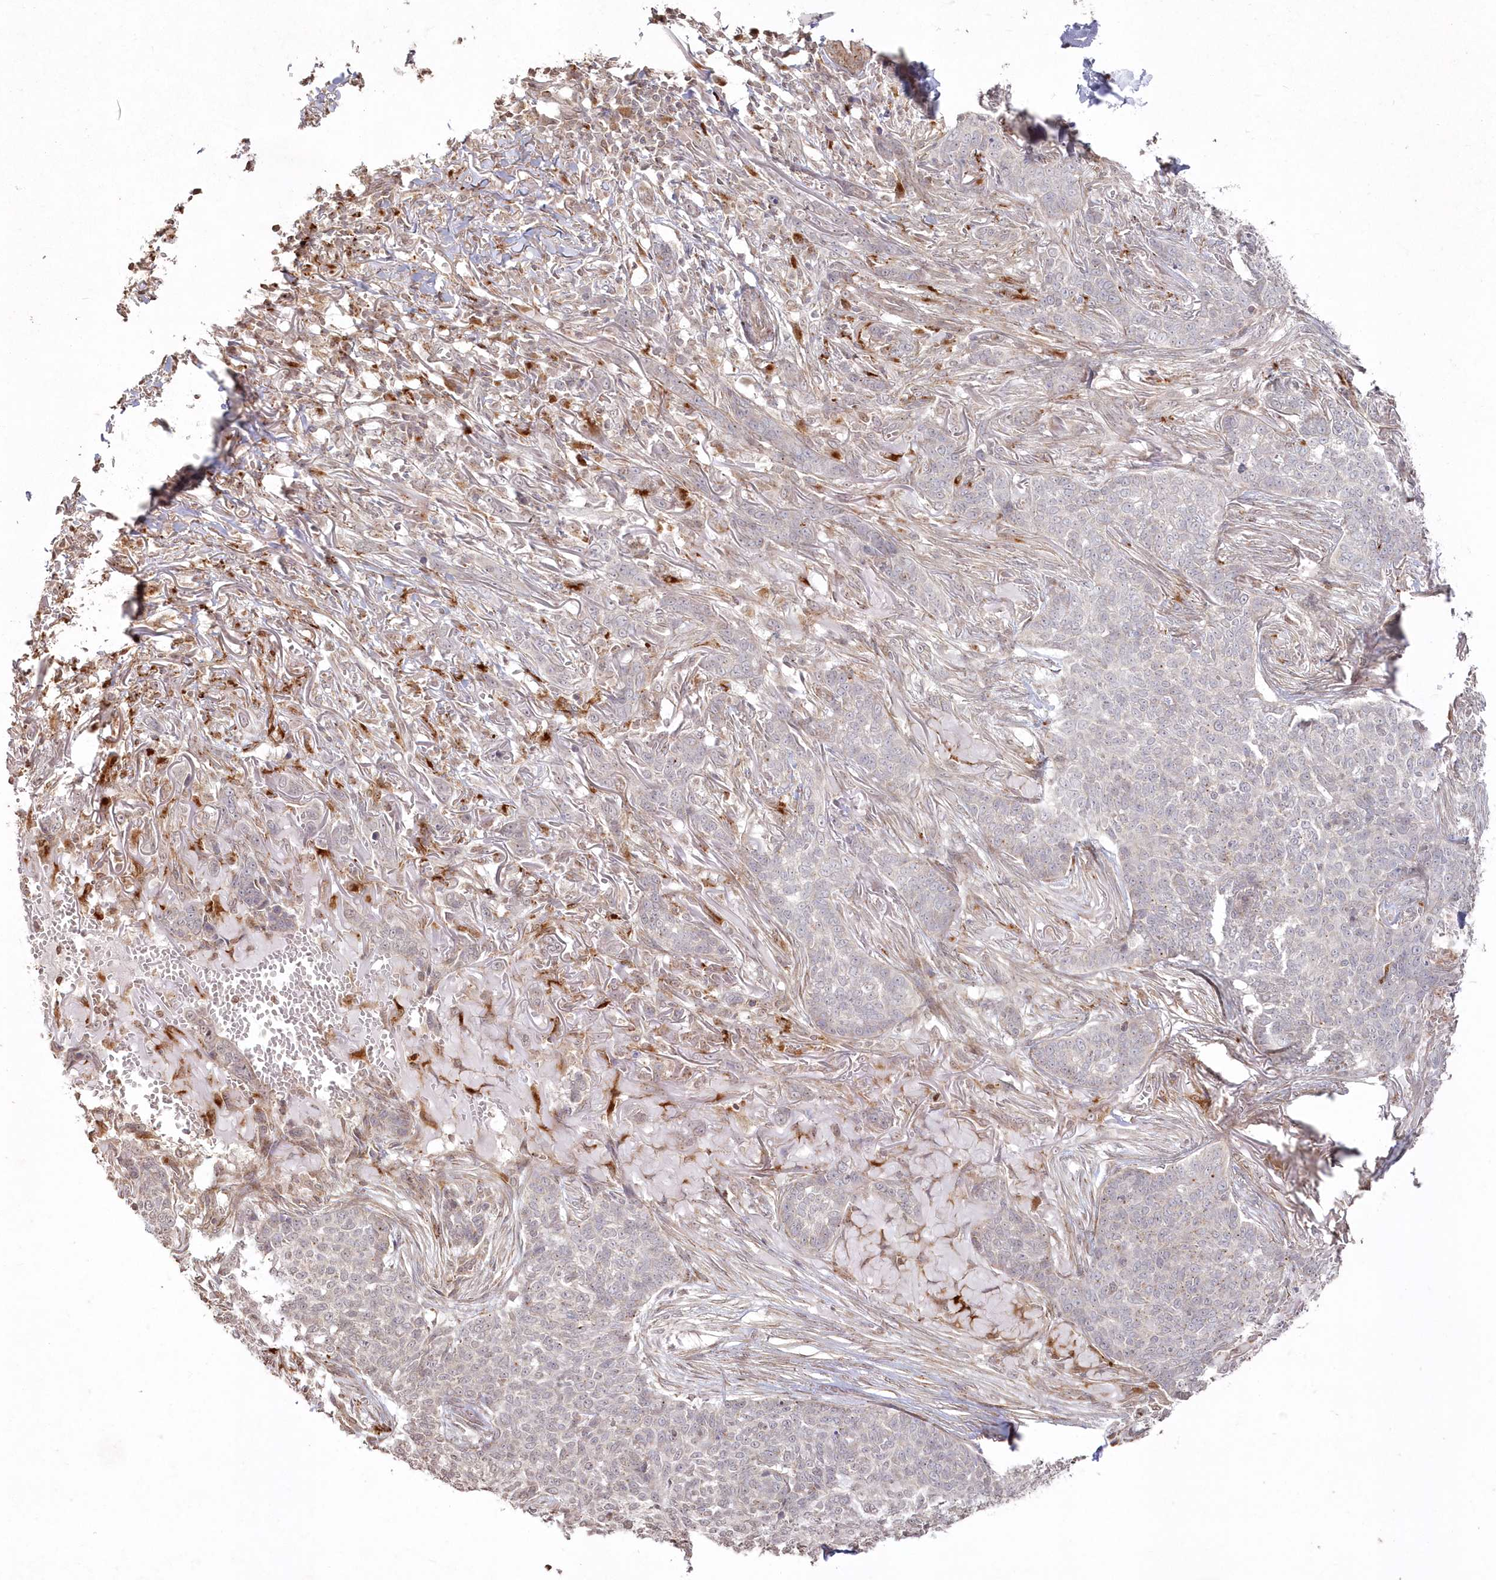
{"staining": {"intensity": "negative", "quantity": "none", "location": "none"}, "tissue": "skin cancer", "cell_type": "Tumor cells", "image_type": "cancer", "snomed": [{"axis": "morphology", "description": "Basal cell carcinoma"}, {"axis": "topography", "description": "Skin"}], "caption": "Immunohistochemistry image of human skin cancer (basal cell carcinoma) stained for a protein (brown), which reveals no staining in tumor cells.", "gene": "ARSB", "patient": {"sex": "male", "age": 85}}